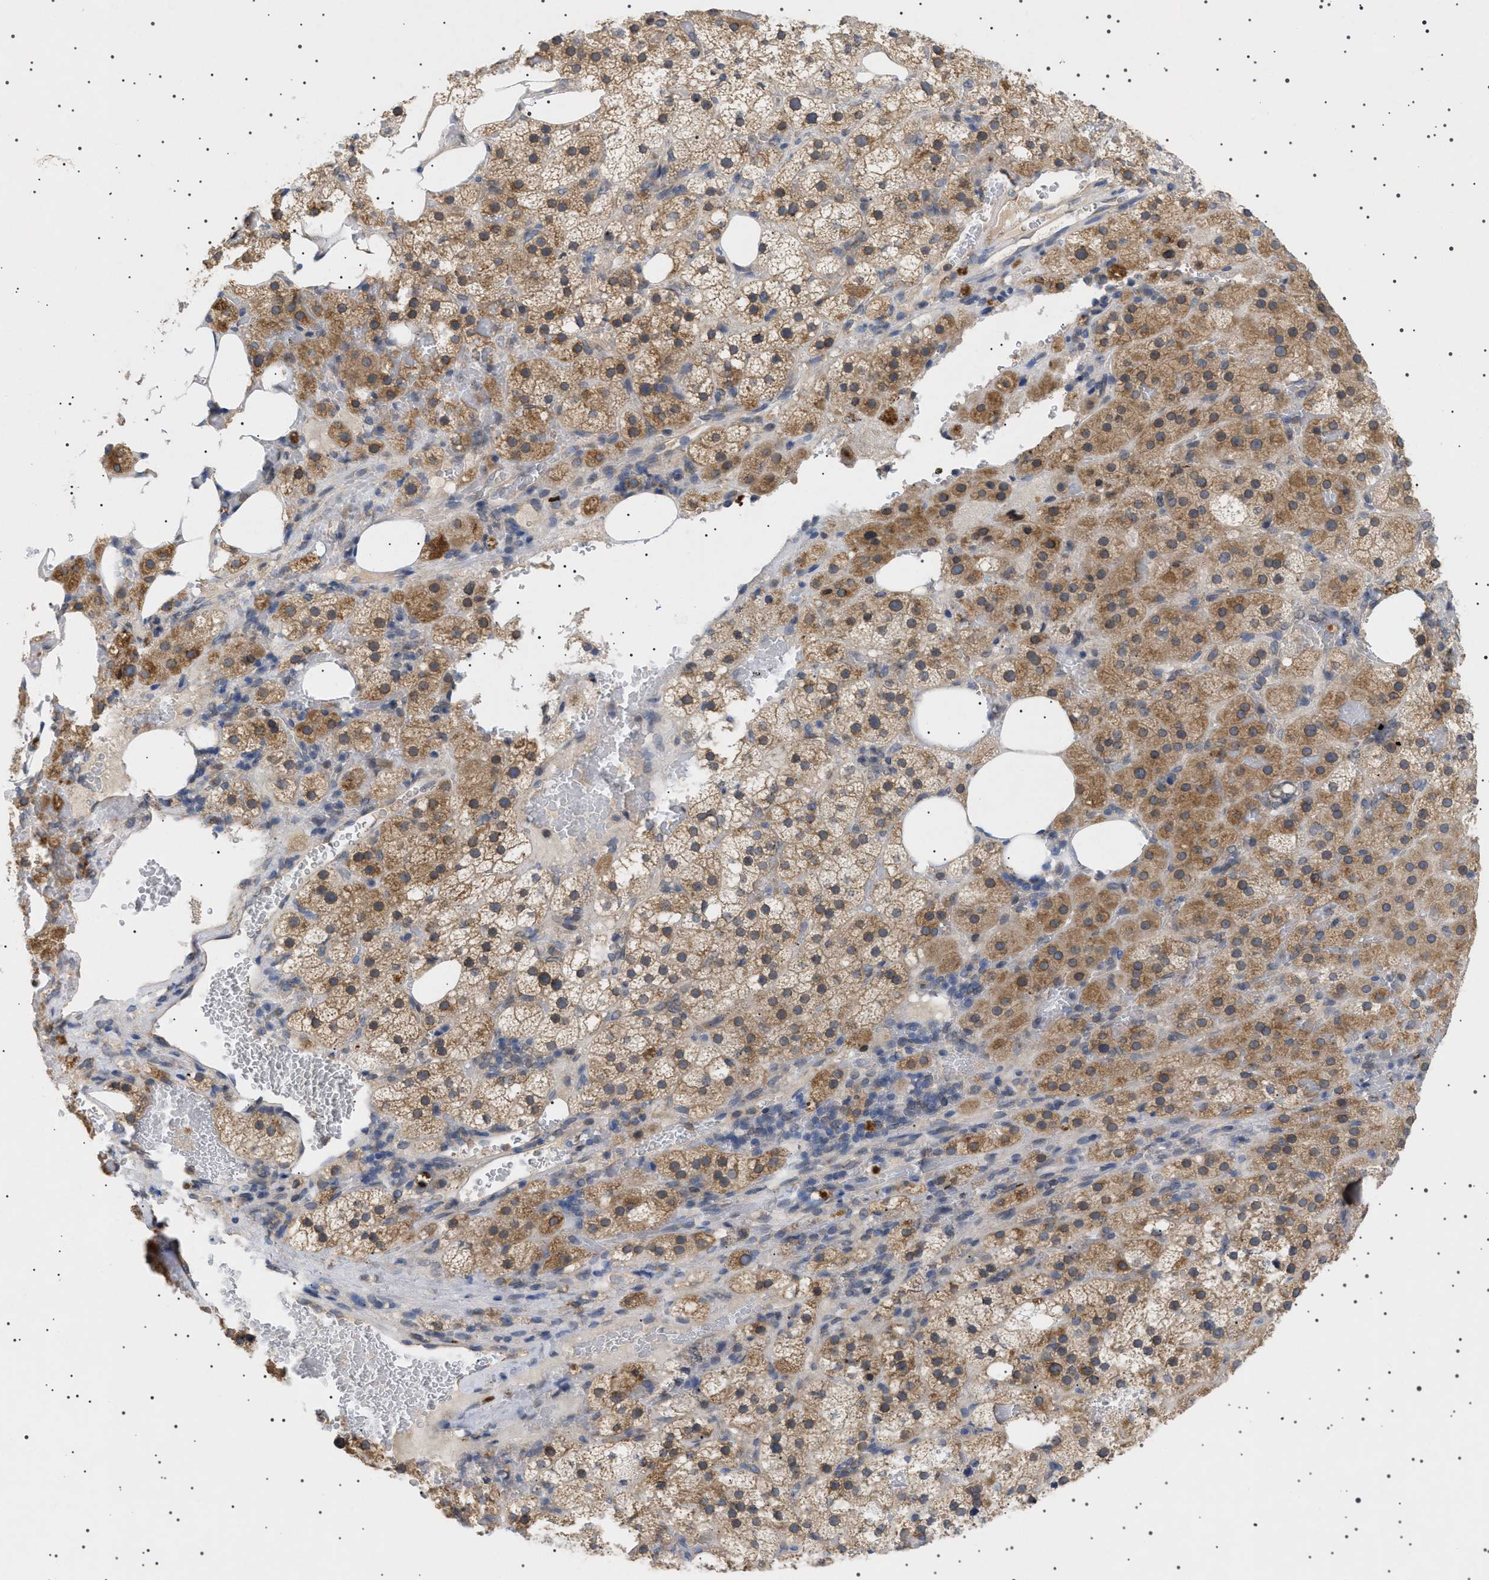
{"staining": {"intensity": "moderate", "quantity": ">75%", "location": "cytoplasmic/membranous,nuclear"}, "tissue": "adrenal gland", "cell_type": "Glandular cells", "image_type": "normal", "snomed": [{"axis": "morphology", "description": "Normal tissue, NOS"}, {"axis": "topography", "description": "Adrenal gland"}], "caption": "The immunohistochemical stain shows moderate cytoplasmic/membranous,nuclear positivity in glandular cells of normal adrenal gland.", "gene": "NUP93", "patient": {"sex": "female", "age": 59}}